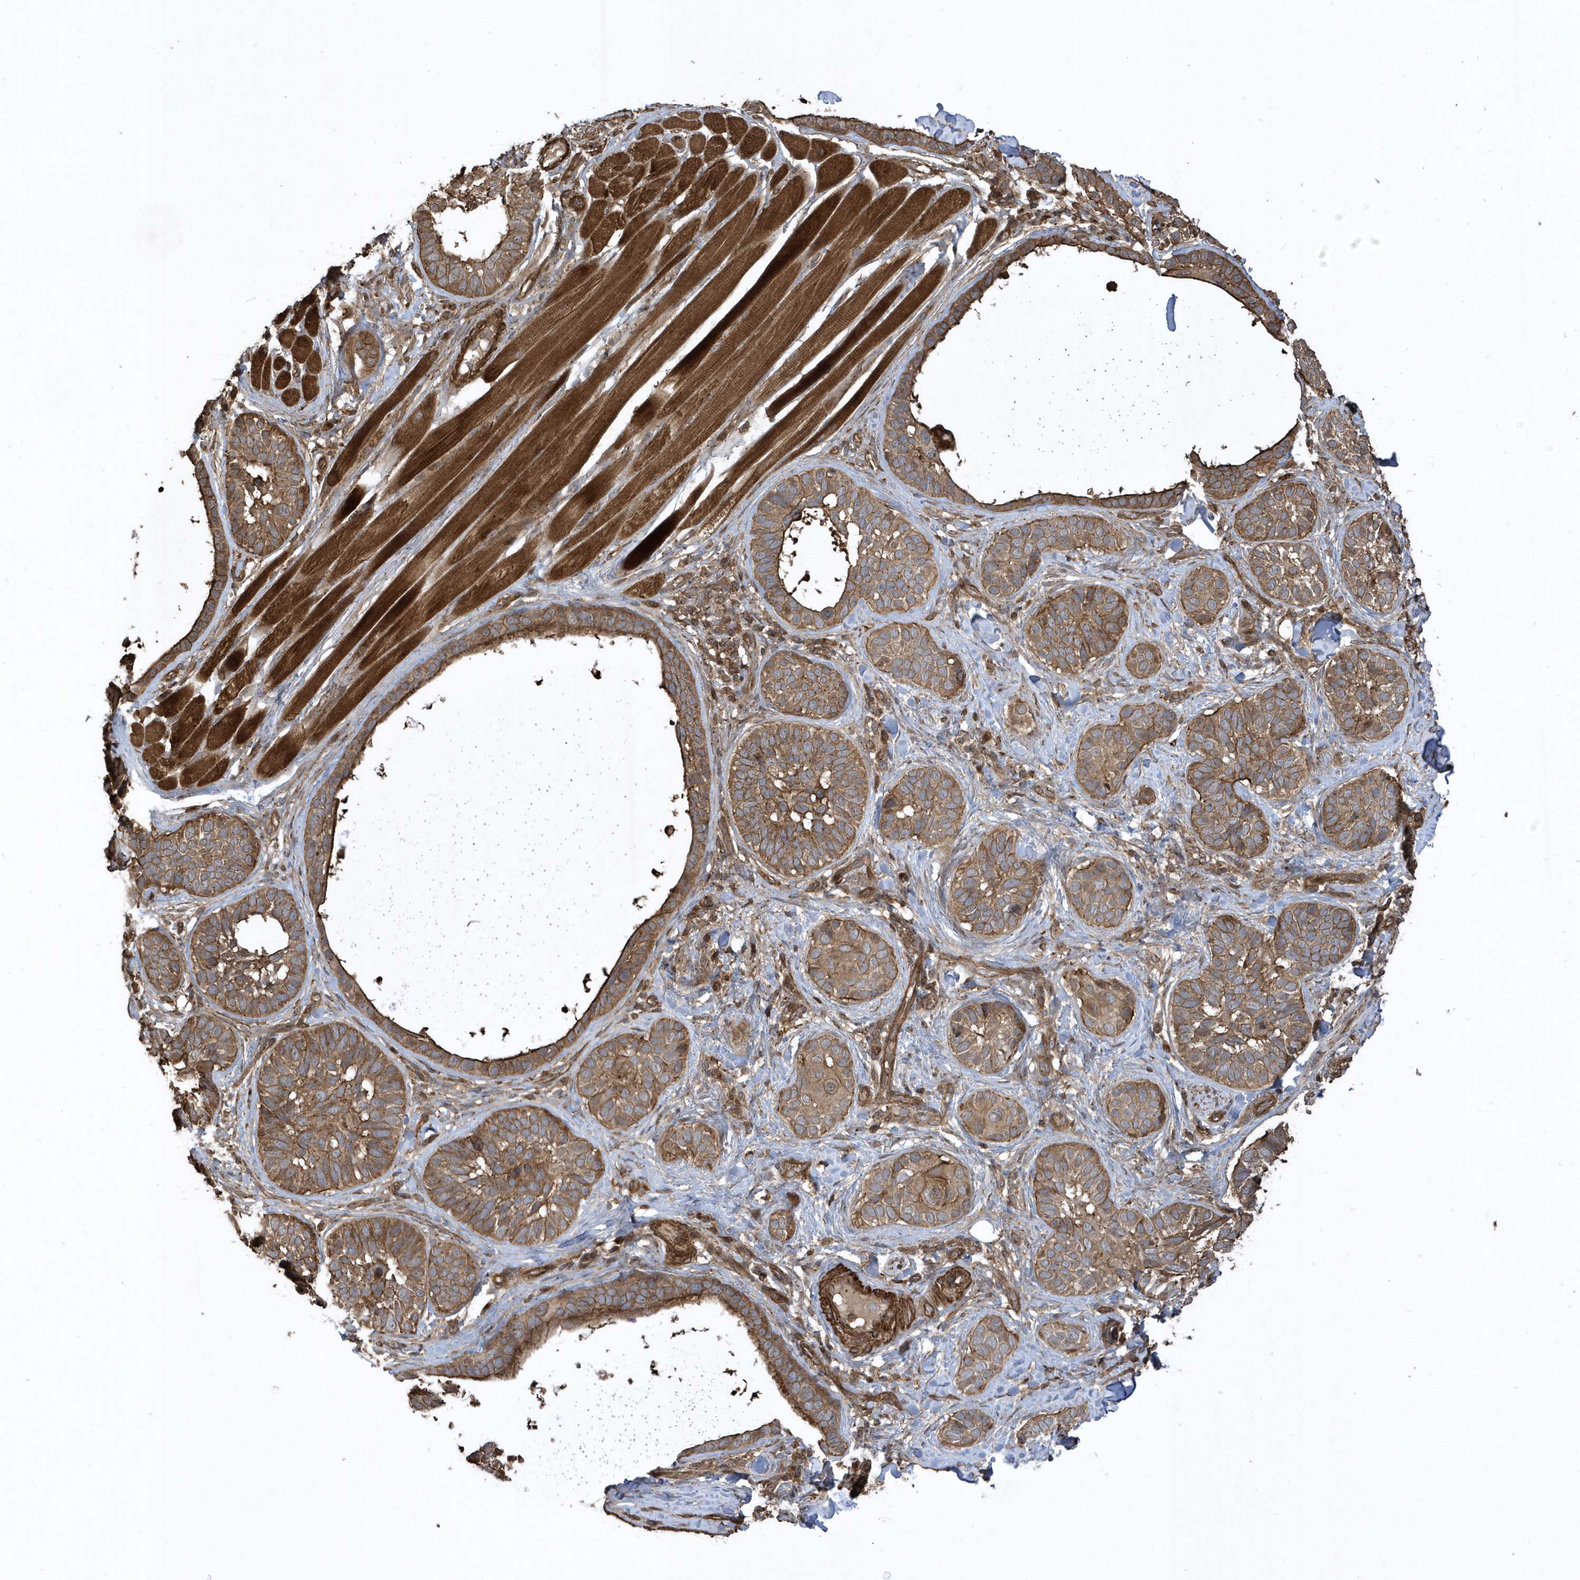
{"staining": {"intensity": "moderate", "quantity": ">75%", "location": "cytoplasmic/membranous"}, "tissue": "skin cancer", "cell_type": "Tumor cells", "image_type": "cancer", "snomed": [{"axis": "morphology", "description": "Basal cell carcinoma"}, {"axis": "topography", "description": "Skin"}], "caption": "DAB immunohistochemical staining of basal cell carcinoma (skin) displays moderate cytoplasmic/membranous protein positivity in about >75% of tumor cells.", "gene": "SENP8", "patient": {"sex": "male", "age": 62}}